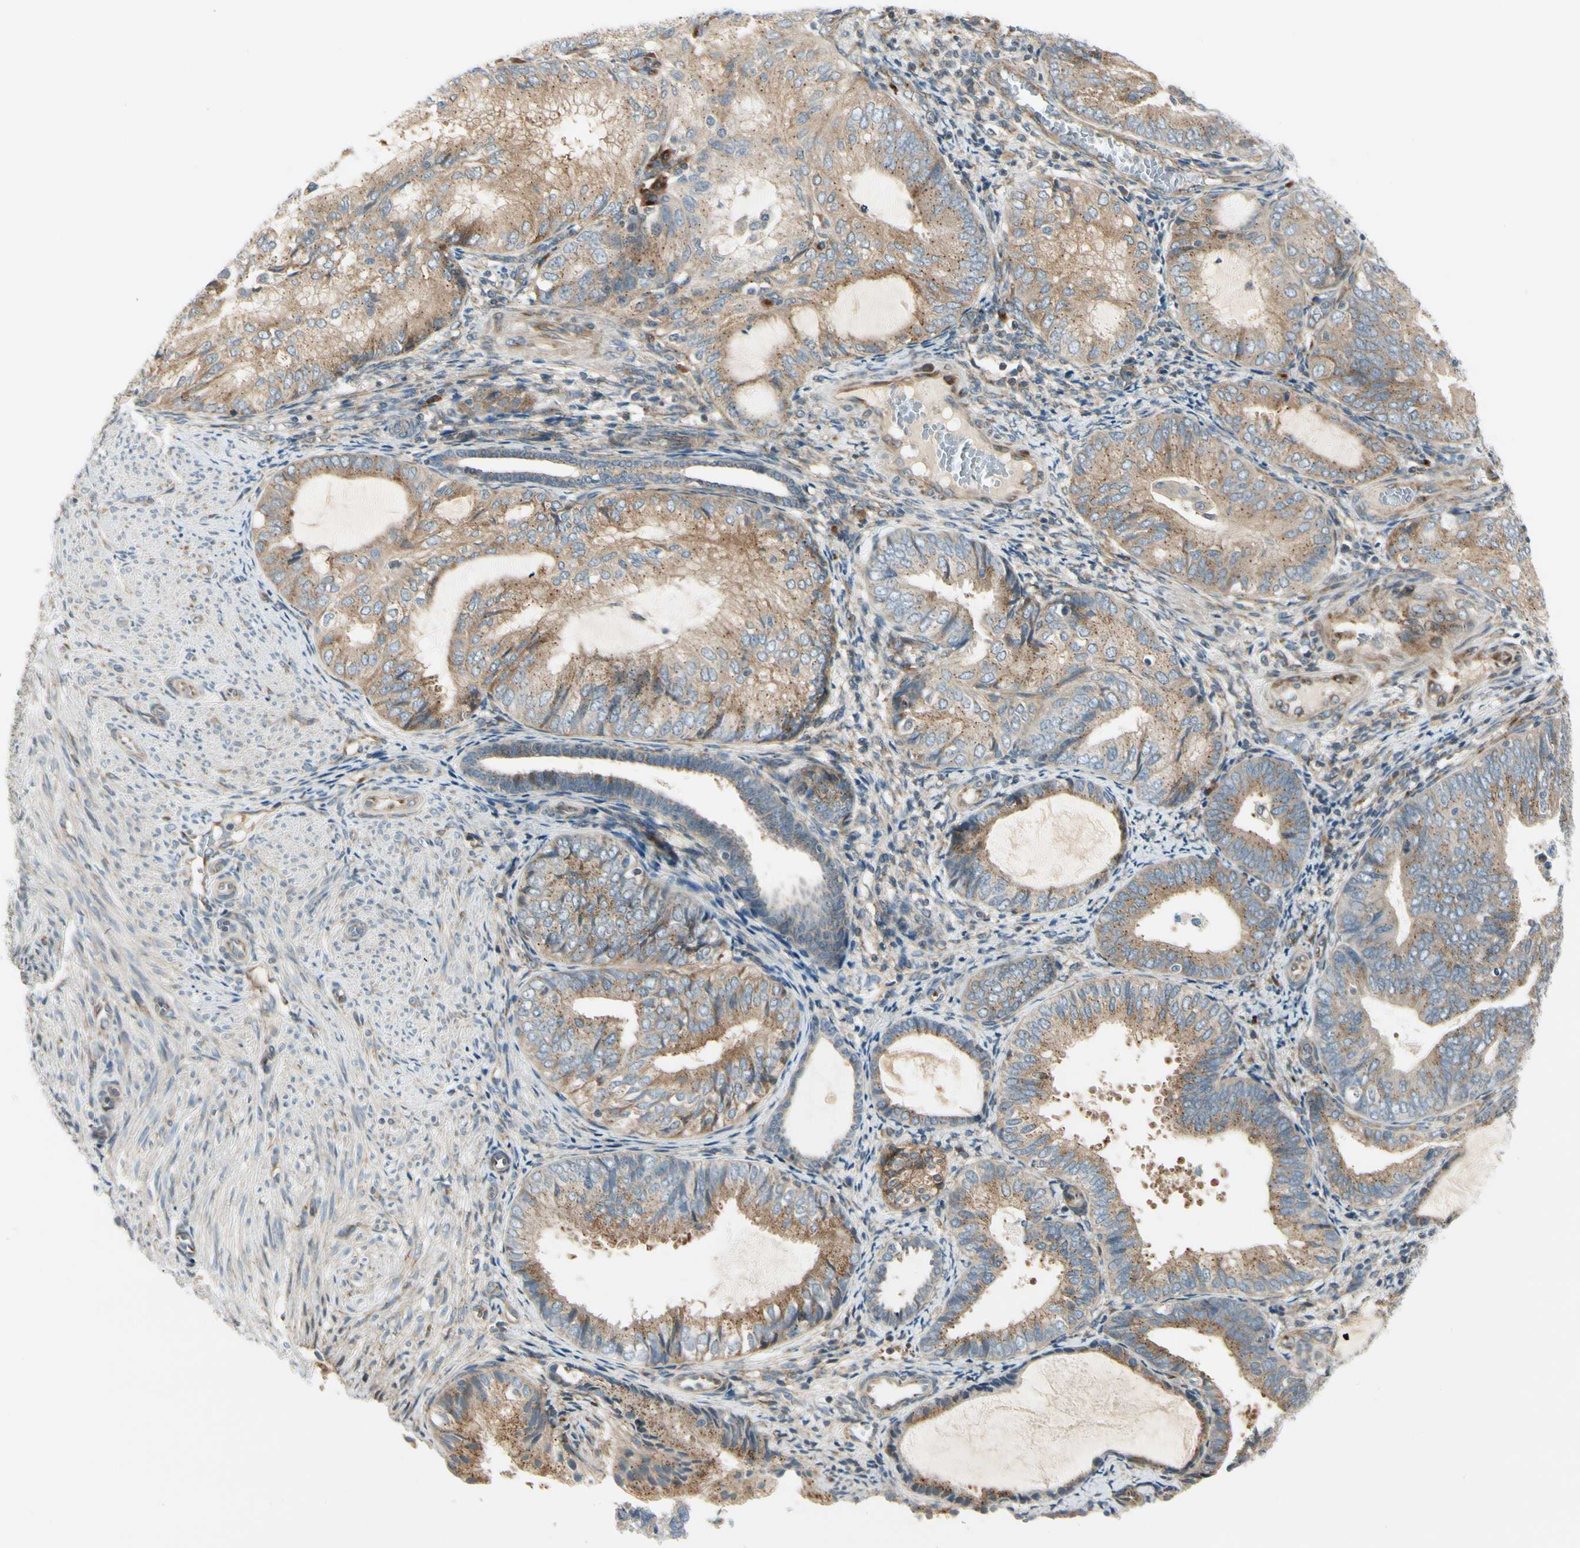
{"staining": {"intensity": "moderate", "quantity": ">75%", "location": "cytoplasmic/membranous"}, "tissue": "endometrial cancer", "cell_type": "Tumor cells", "image_type": "cancer", "snomed": [{"axis": "morphology", "description": "Adenocarcinoma, NOS"}, {"axis": "topography", "description": "Endometrium"}], "caption": "A histopathology image of human endometrial cancer (adenocarcinoma) stained for a protein displays moderate cytoplasmic/membranous brown staining in tumor cells.", "gene": "MANSC1", "patient": {"sex": "female", "age": 81}}